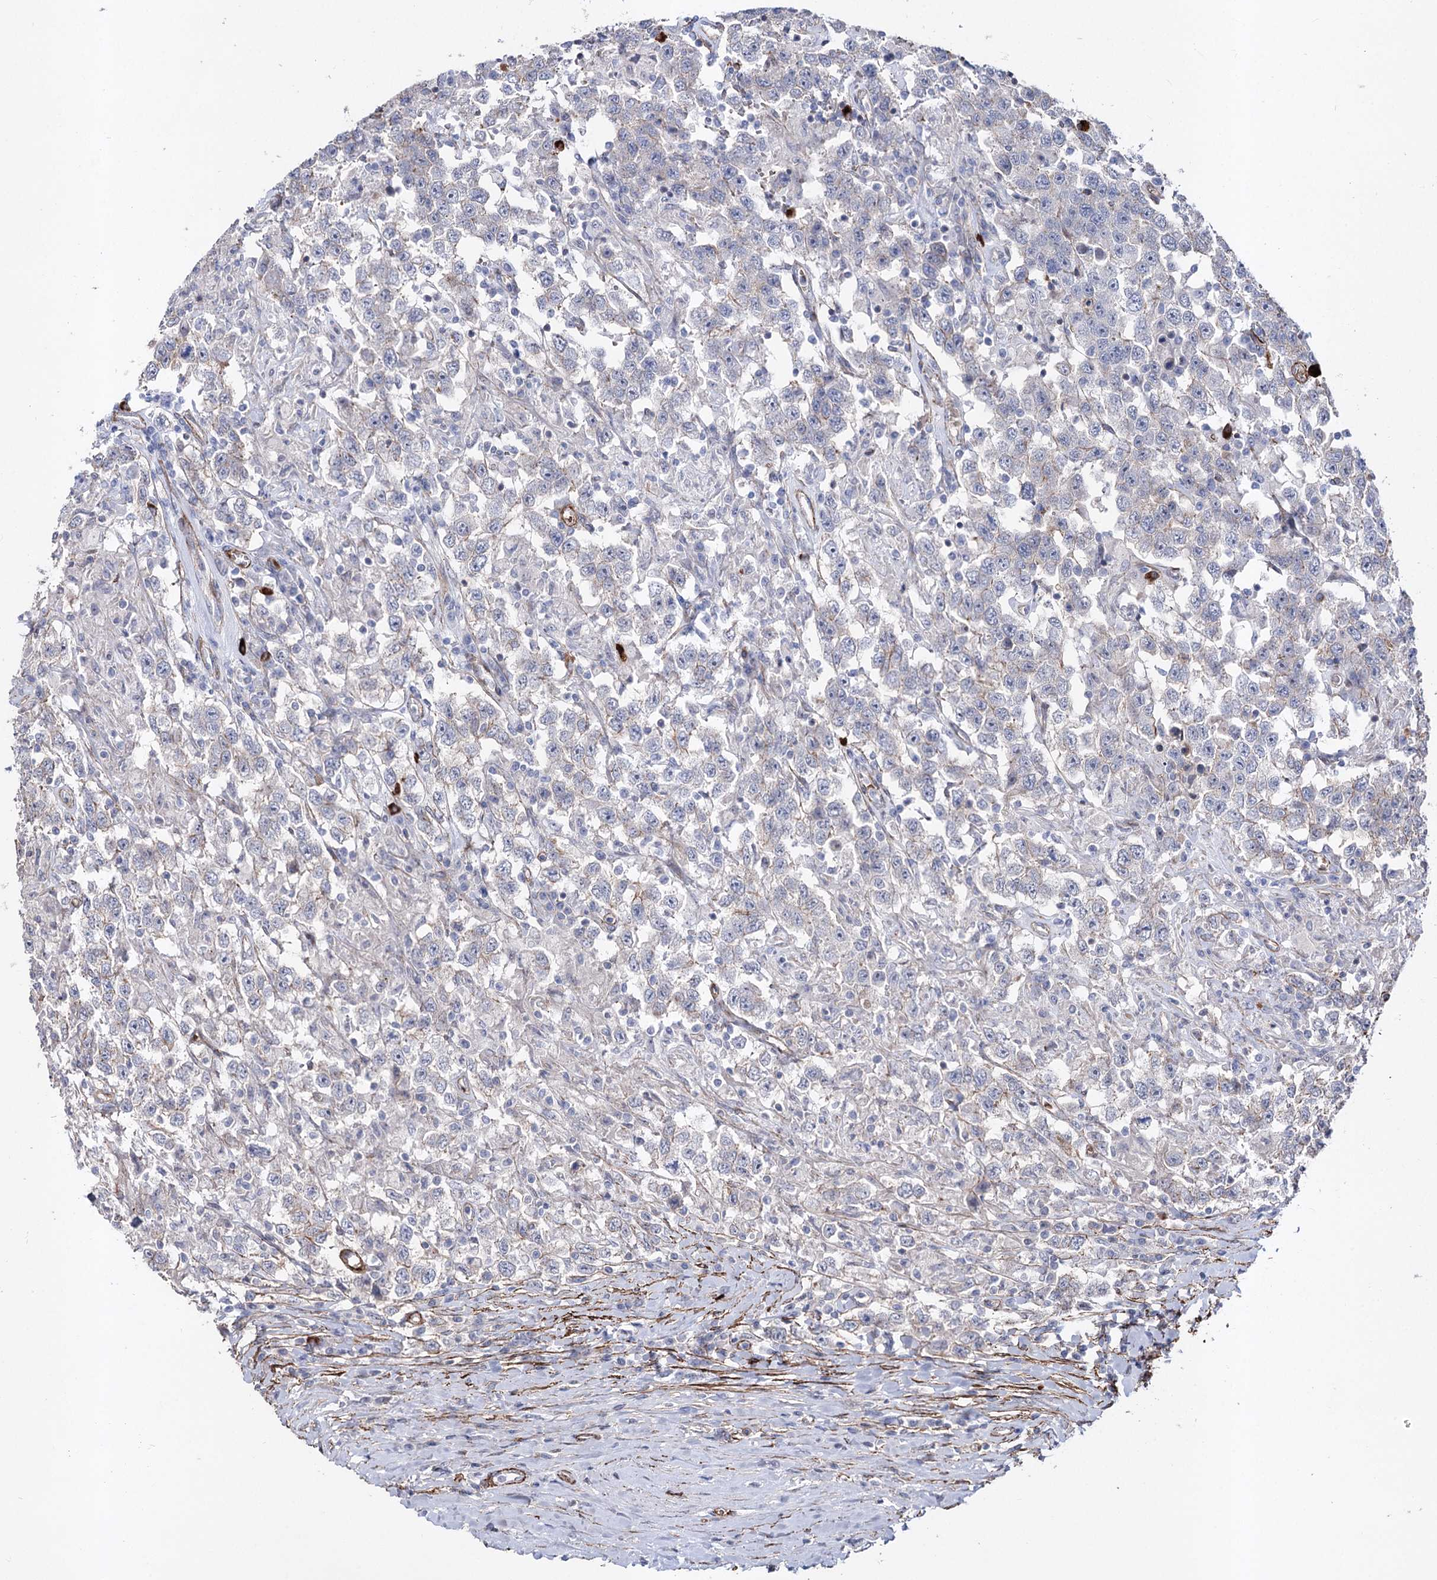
{"staining": {"intensity": "negative", "quantity": "none", "location": "none"}, "tissue": "testis cancer", "cell_type": "Tumor cells", "image_type": "cancer", "snomed": [{"axis": "morphology", "description": "Seminoma, NOS"}, {"axis": "topography", "description": "Testis"}], "caption": "A histopathology image of human testis seminoma is negative for staining in tumor cells.", "gene": "ARHGAP20", "patient": {"sex": "male", "age": 41}}